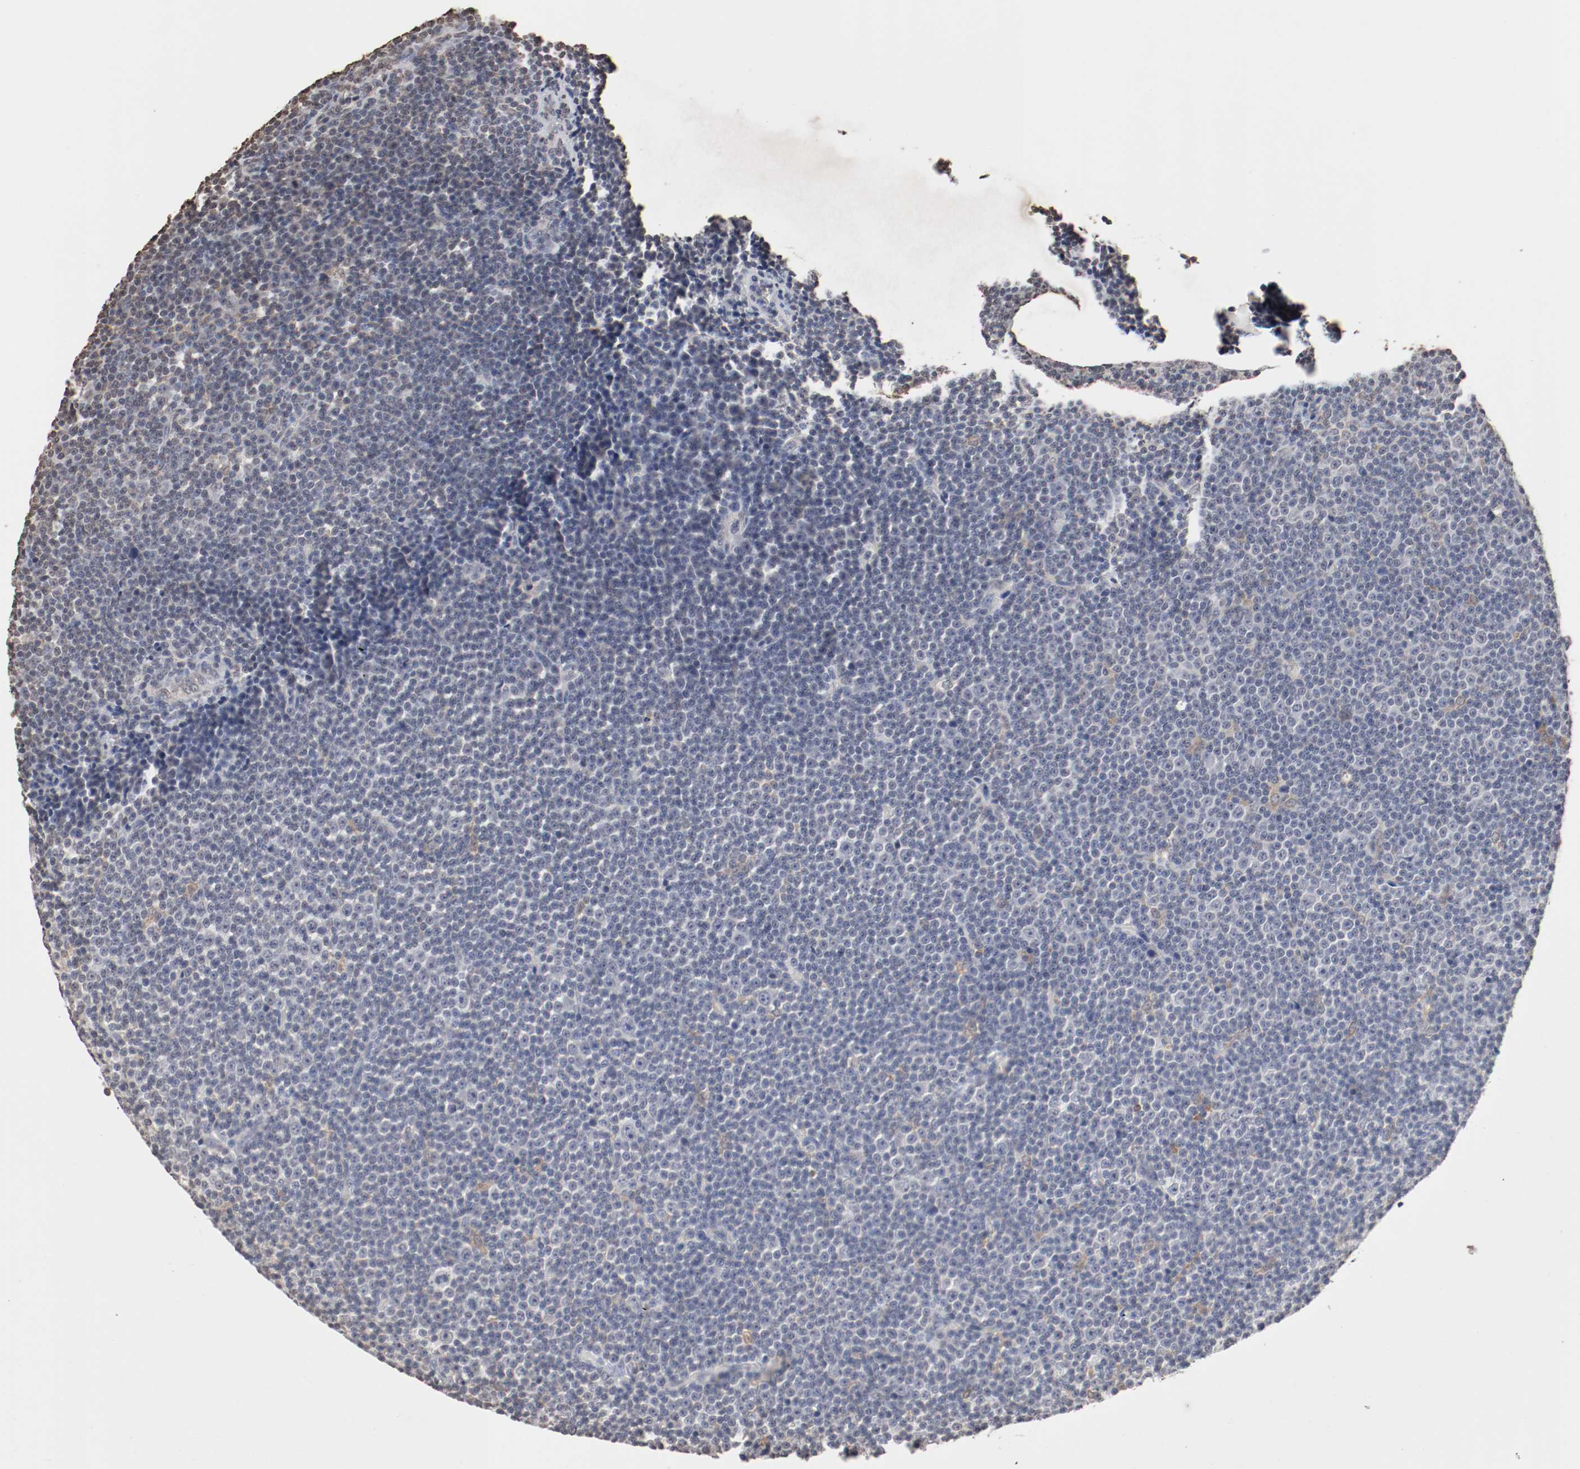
{"staining": {"intensity": "weak", "quantity": "<25%", "location": "cytoplasmic/membranous,nuclear"}, "tissue": "lymphoma", "cell_type": "Tumor cells", "image_type": "cancer", "snomed": [{"axis": "morphology", "description": "Malignant lymphoma, non-Hodgkin's type, Low grade"}, {"axis": "topography", "description": "Lymph node"}], "caption": "Histopathology image shows no protein positivity in tumor cells of lymphoma tissue.", "gene": "WASL", "patient": {"sex": "female", "age": 67}}